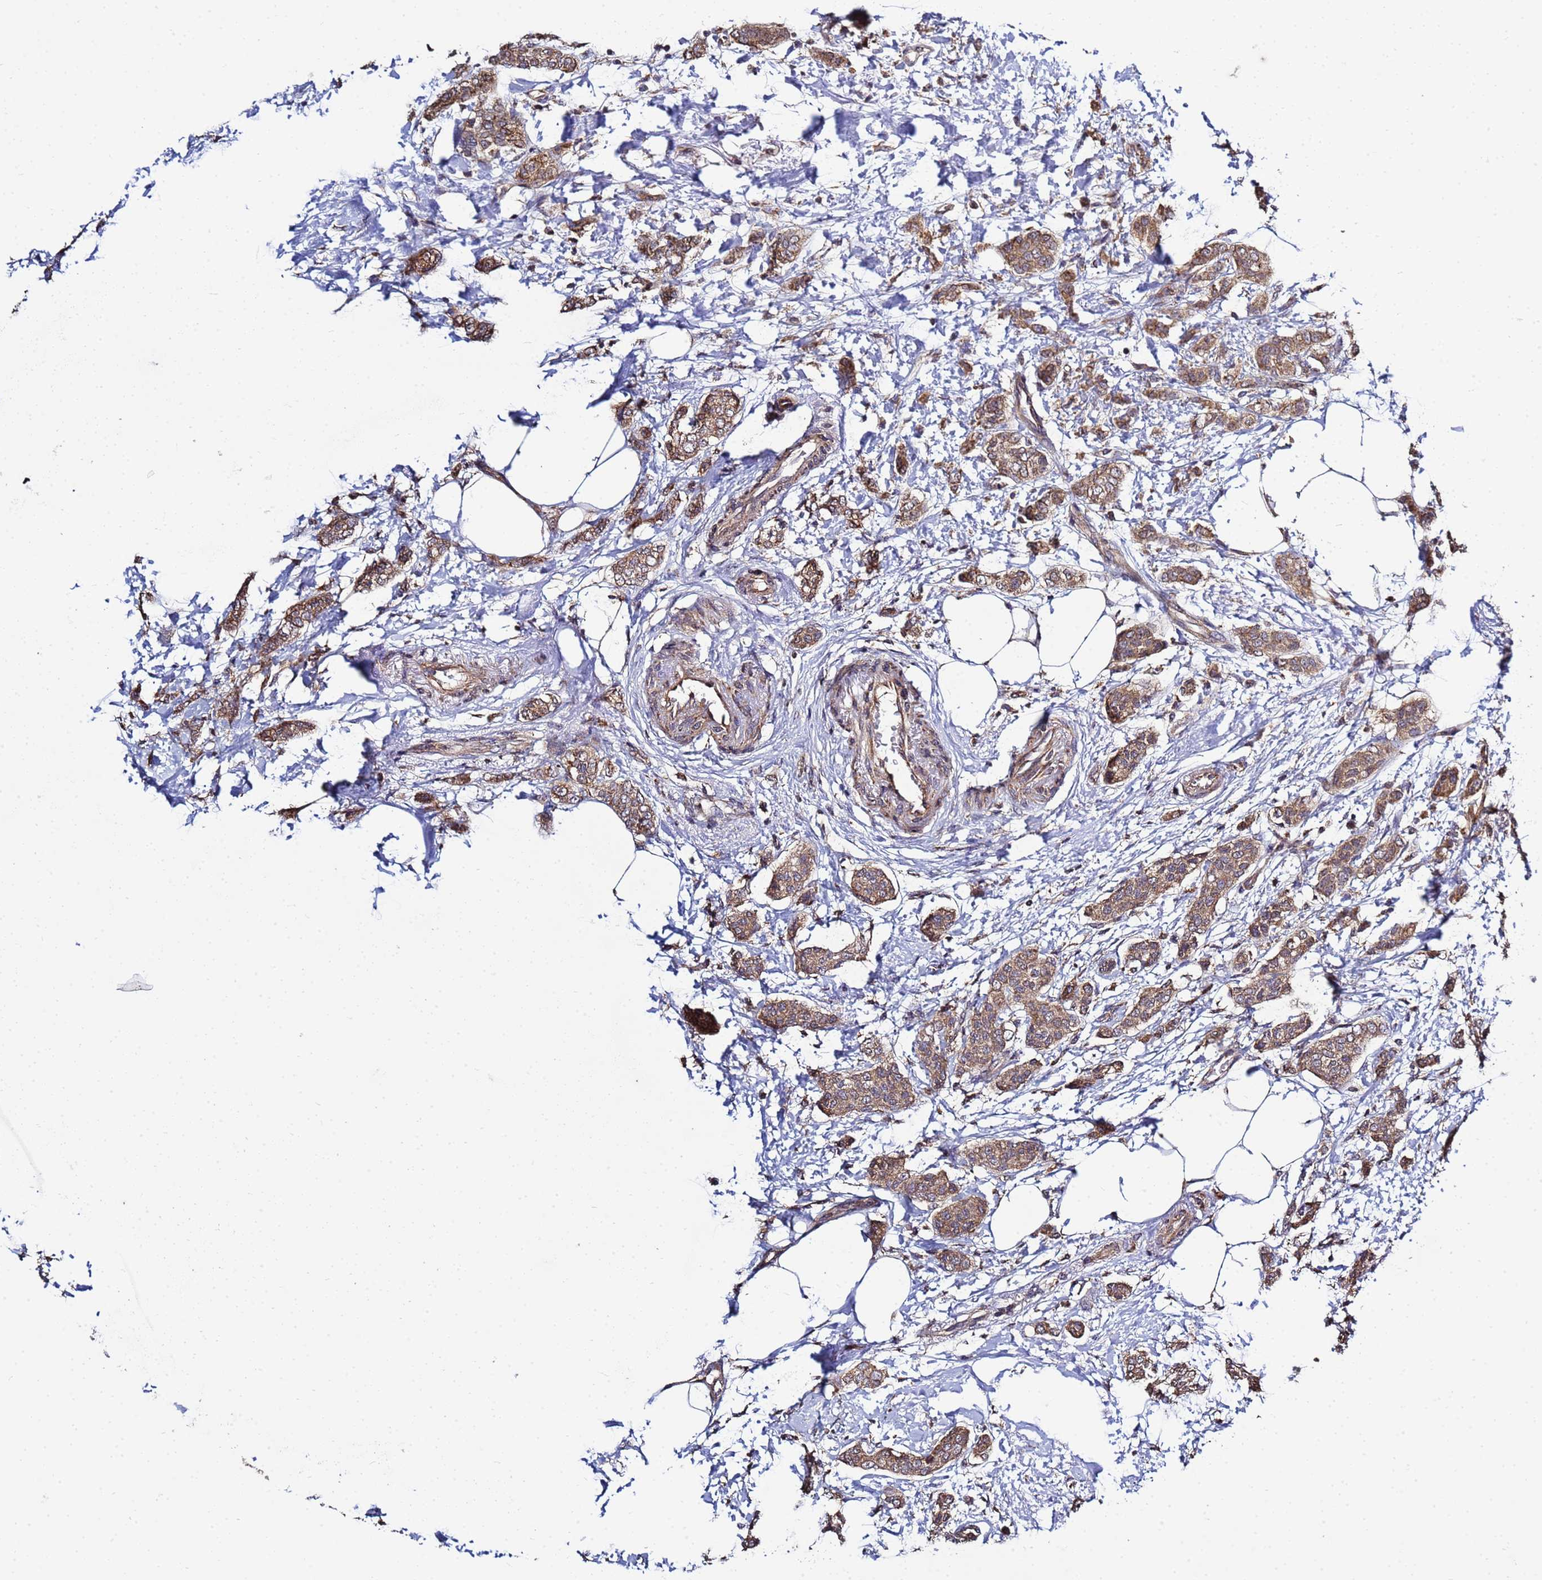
{"staining": {"intensity": "moderate", "quantity": ">75%", "location": "cytoplasmic/membranous"}, "tissue": "breast cancer", "cell_type": "Tumor cells", "image_type": "cancer", "snomed": [{"axis": "morphology", "description": "Duct carcinoma"}, {"axis": "topography", "description": "Breast"}], "caption": "Tumor cells show medium levels of moderate cytoplasmic/membranous expression in about >75% of cells in human infiltrating ductal carcinoma (breast). The protein of interest is shown in brown color, while the nuclei are stained blue.", "gene": "P2RX7", "patient": {"sex": "female", "age": 72}}